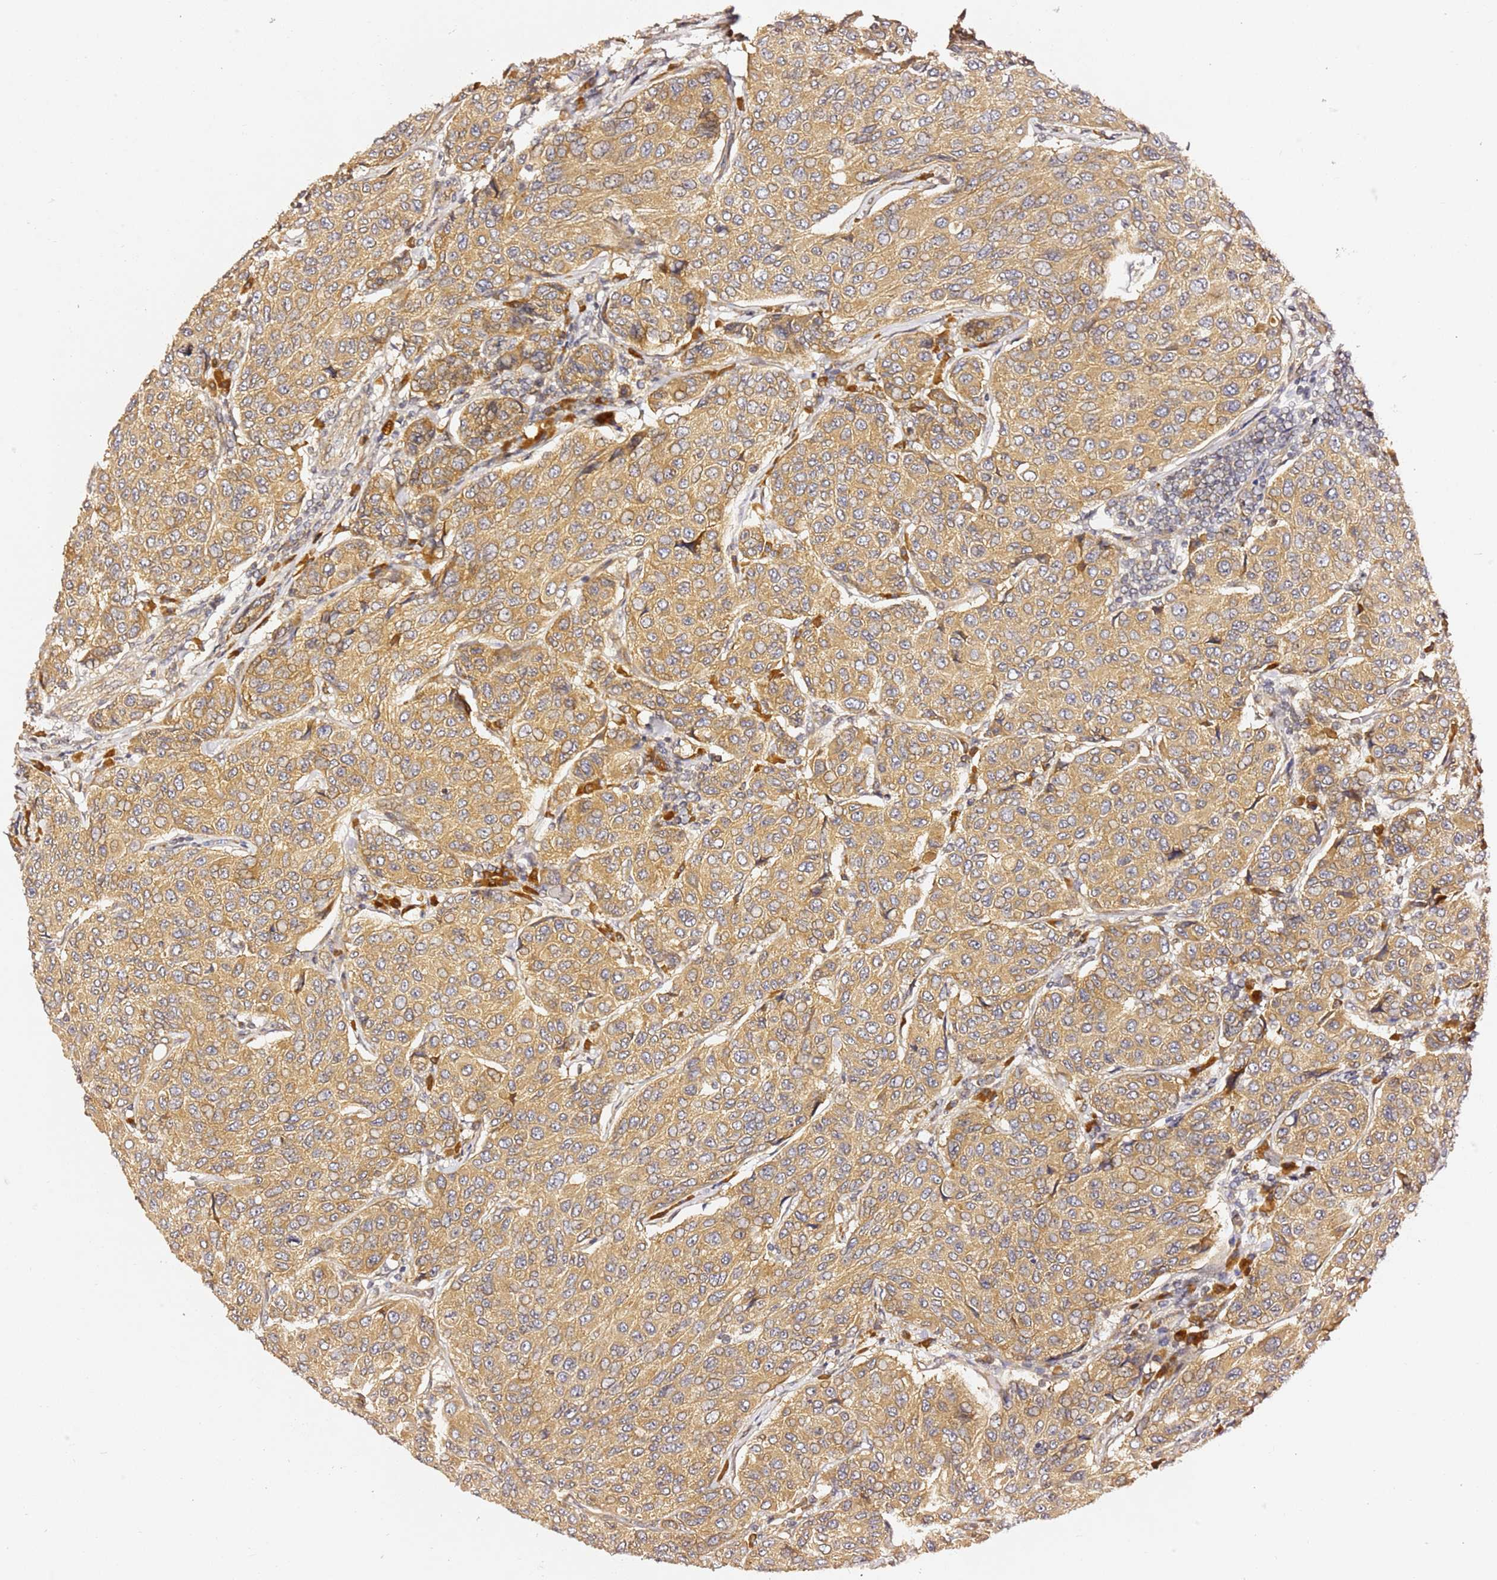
{"staining": {"intensity": "moderate", "quantity": ">75%", "location": "cytoplasmic/membranous"}, "tissue": "breast cancer", "cell_type": "Tumor cells", "image_type": "cancer", "snomed": [{"axis": "morphology", "description": "Duct carcinoma"}, {"axis": "topography", "description": "Breast"}], "caption": "Protein expression analysis of human invasive ductal carcinoma (breast) reveals moderate cytoplasmic/membranous staining in about >75% of tumor cells.", "gene": "OSBPL2", "patient": {"sex": "female", "age": 55}}